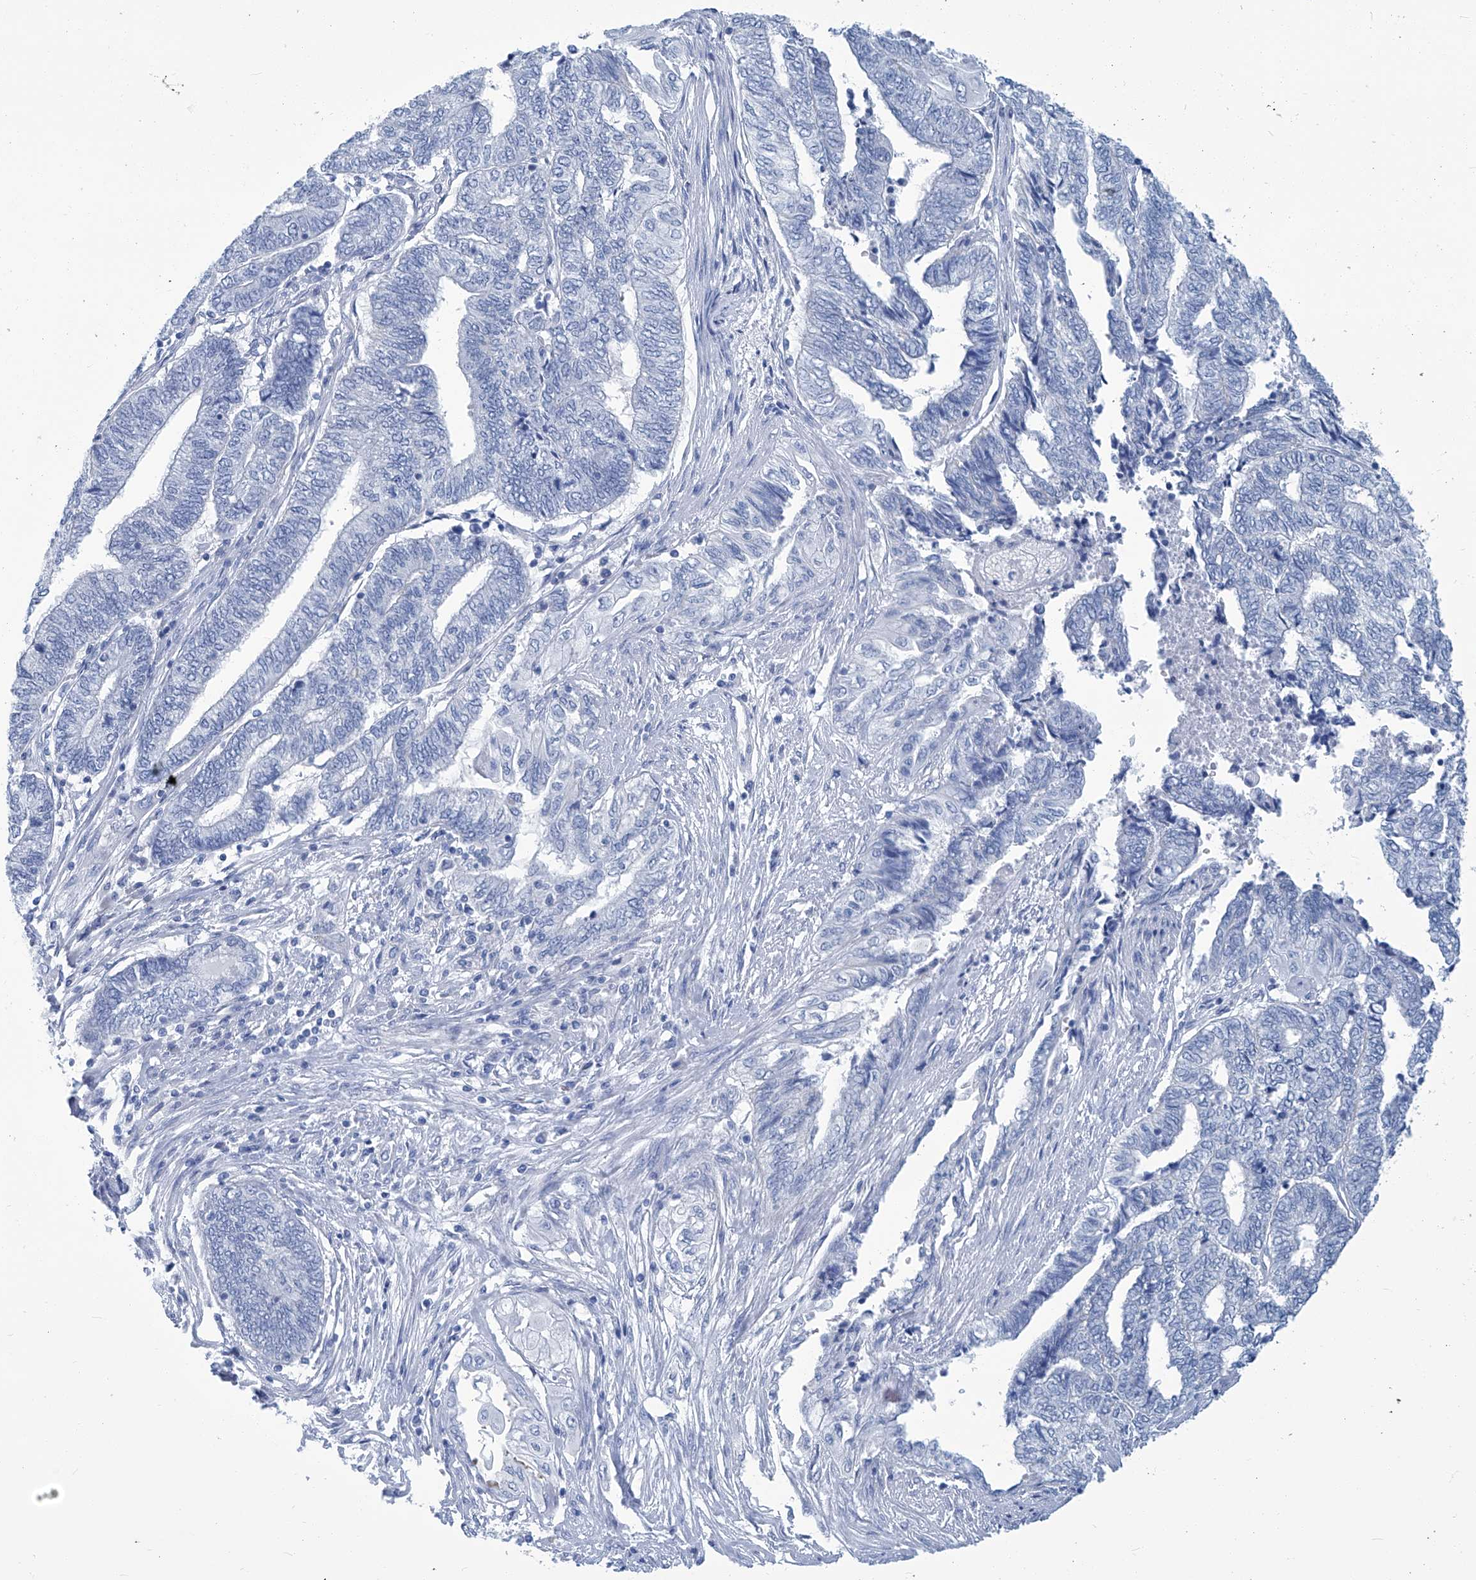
{"staining": {"intensity": "negative", "quantity": "none", "location": "none"}, "tissue": "endometrial cancer", "cell_type": "Tumor cells", "image_type": "cancer", "snomed": [{"axis": "morphology", "description": "Adenocarcinoma, NOS"}, {"axis": "topography", "description": "Uterus"}, {"axis": "topography", "description": "Endometrium"}], "caption": "Adenocarcinoma (endometrial) stained for a protein using IHC reveals no staining tumor cells.", "gene": "PFKL", "patient": {"sex": "female", "age": 70}}